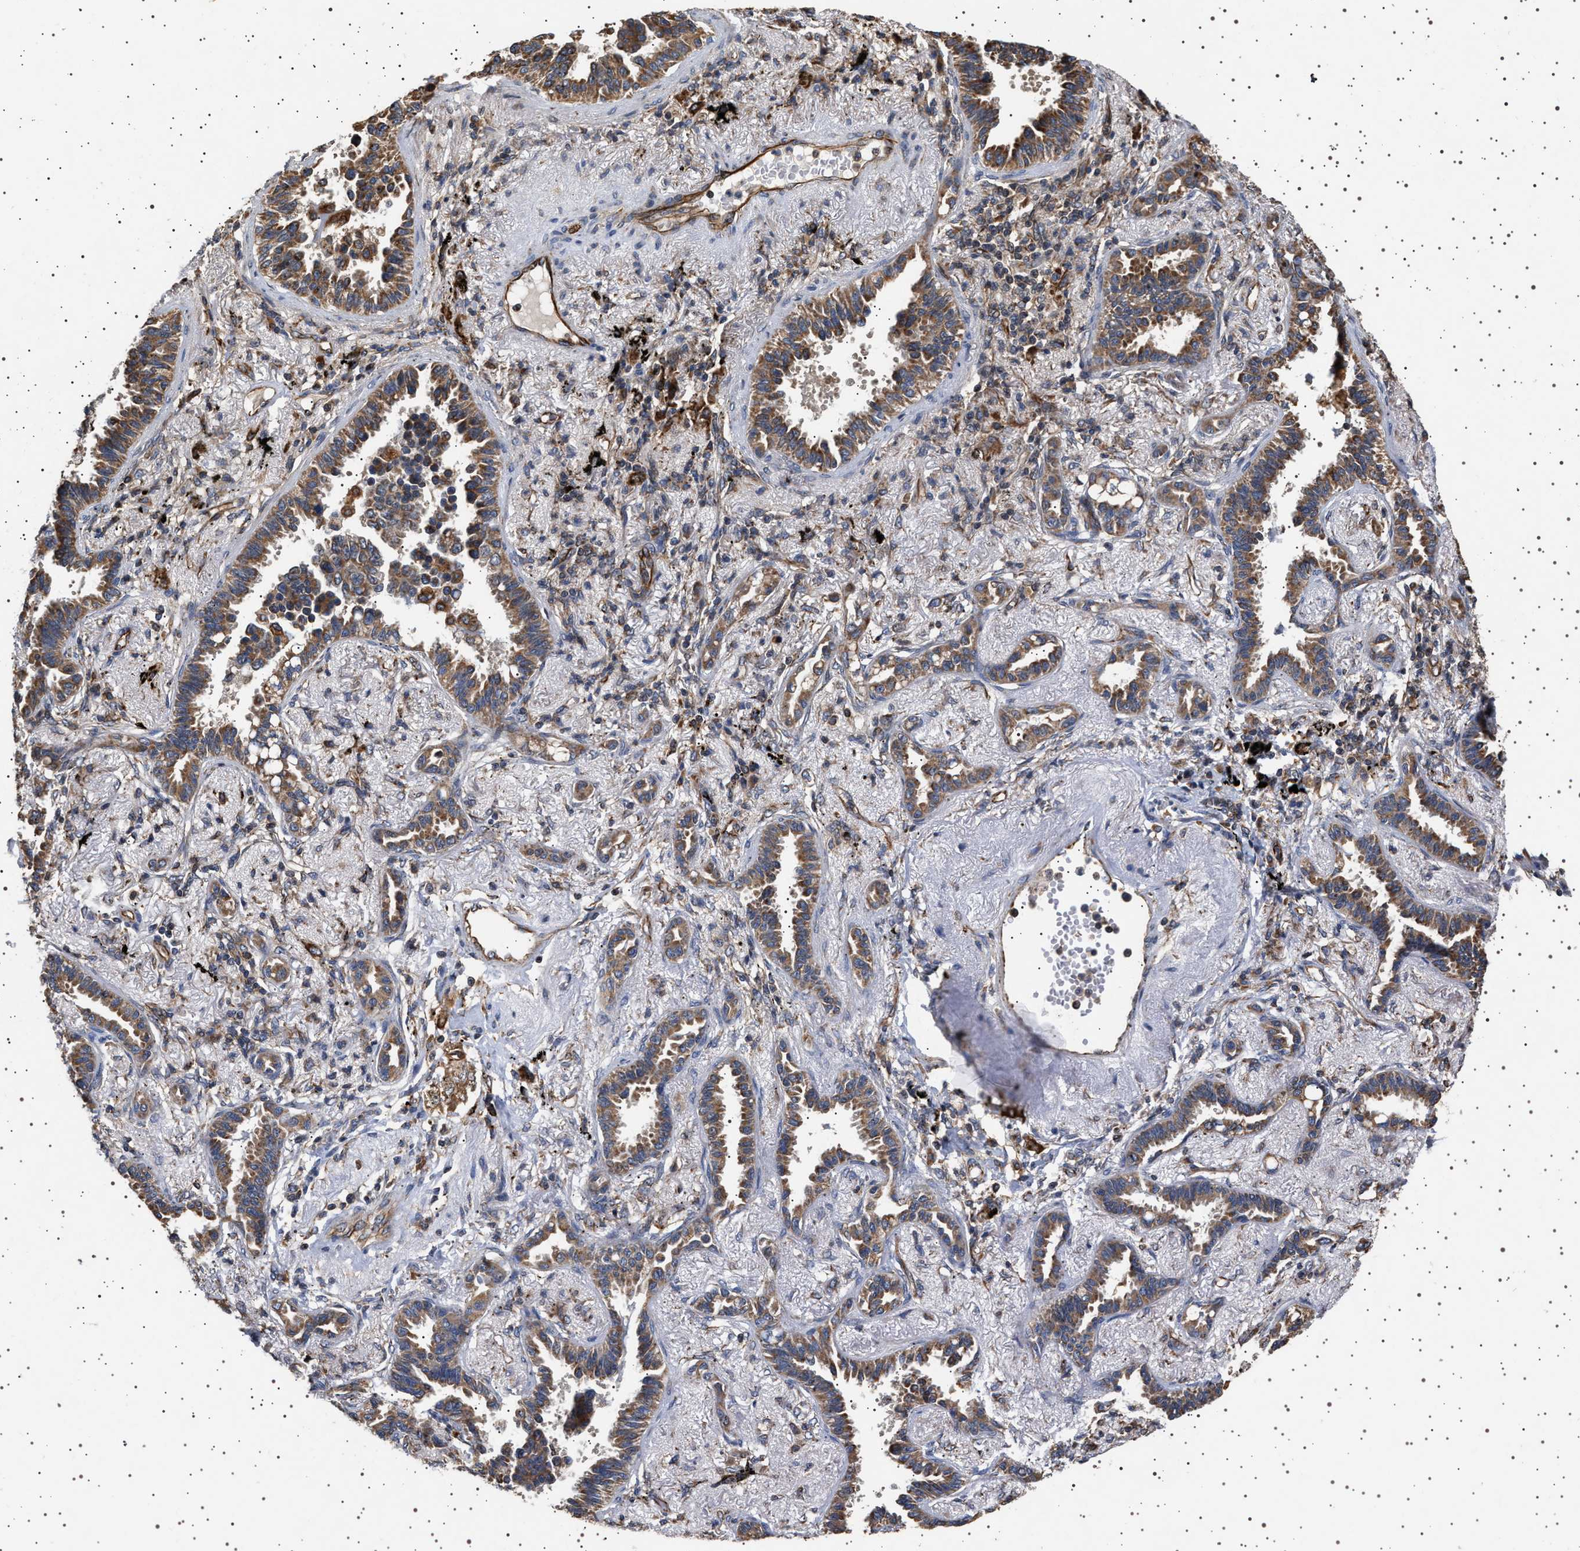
{"staining": {"intensity": "moderate", "quantity": ">75%", "location": "cytoplasmic/membranous"}, "tissue": "lung cancer", "cell_type": "Tumor cells", "image_type": "cancer", "snomed": [{"axis": "morphology", "description": "Adenocarcinoma, NOS"}, {"axis": "topography", "description": "Lung"}], "caption": "Adenocarcinoma (lung) stained with a brown dye demonstrates moderate cytoplasmic/membranous positive expression in approximately >75% of tumor cells.", "gene": "TRUB2", "patient": {"sex": "male", "age": 59}}